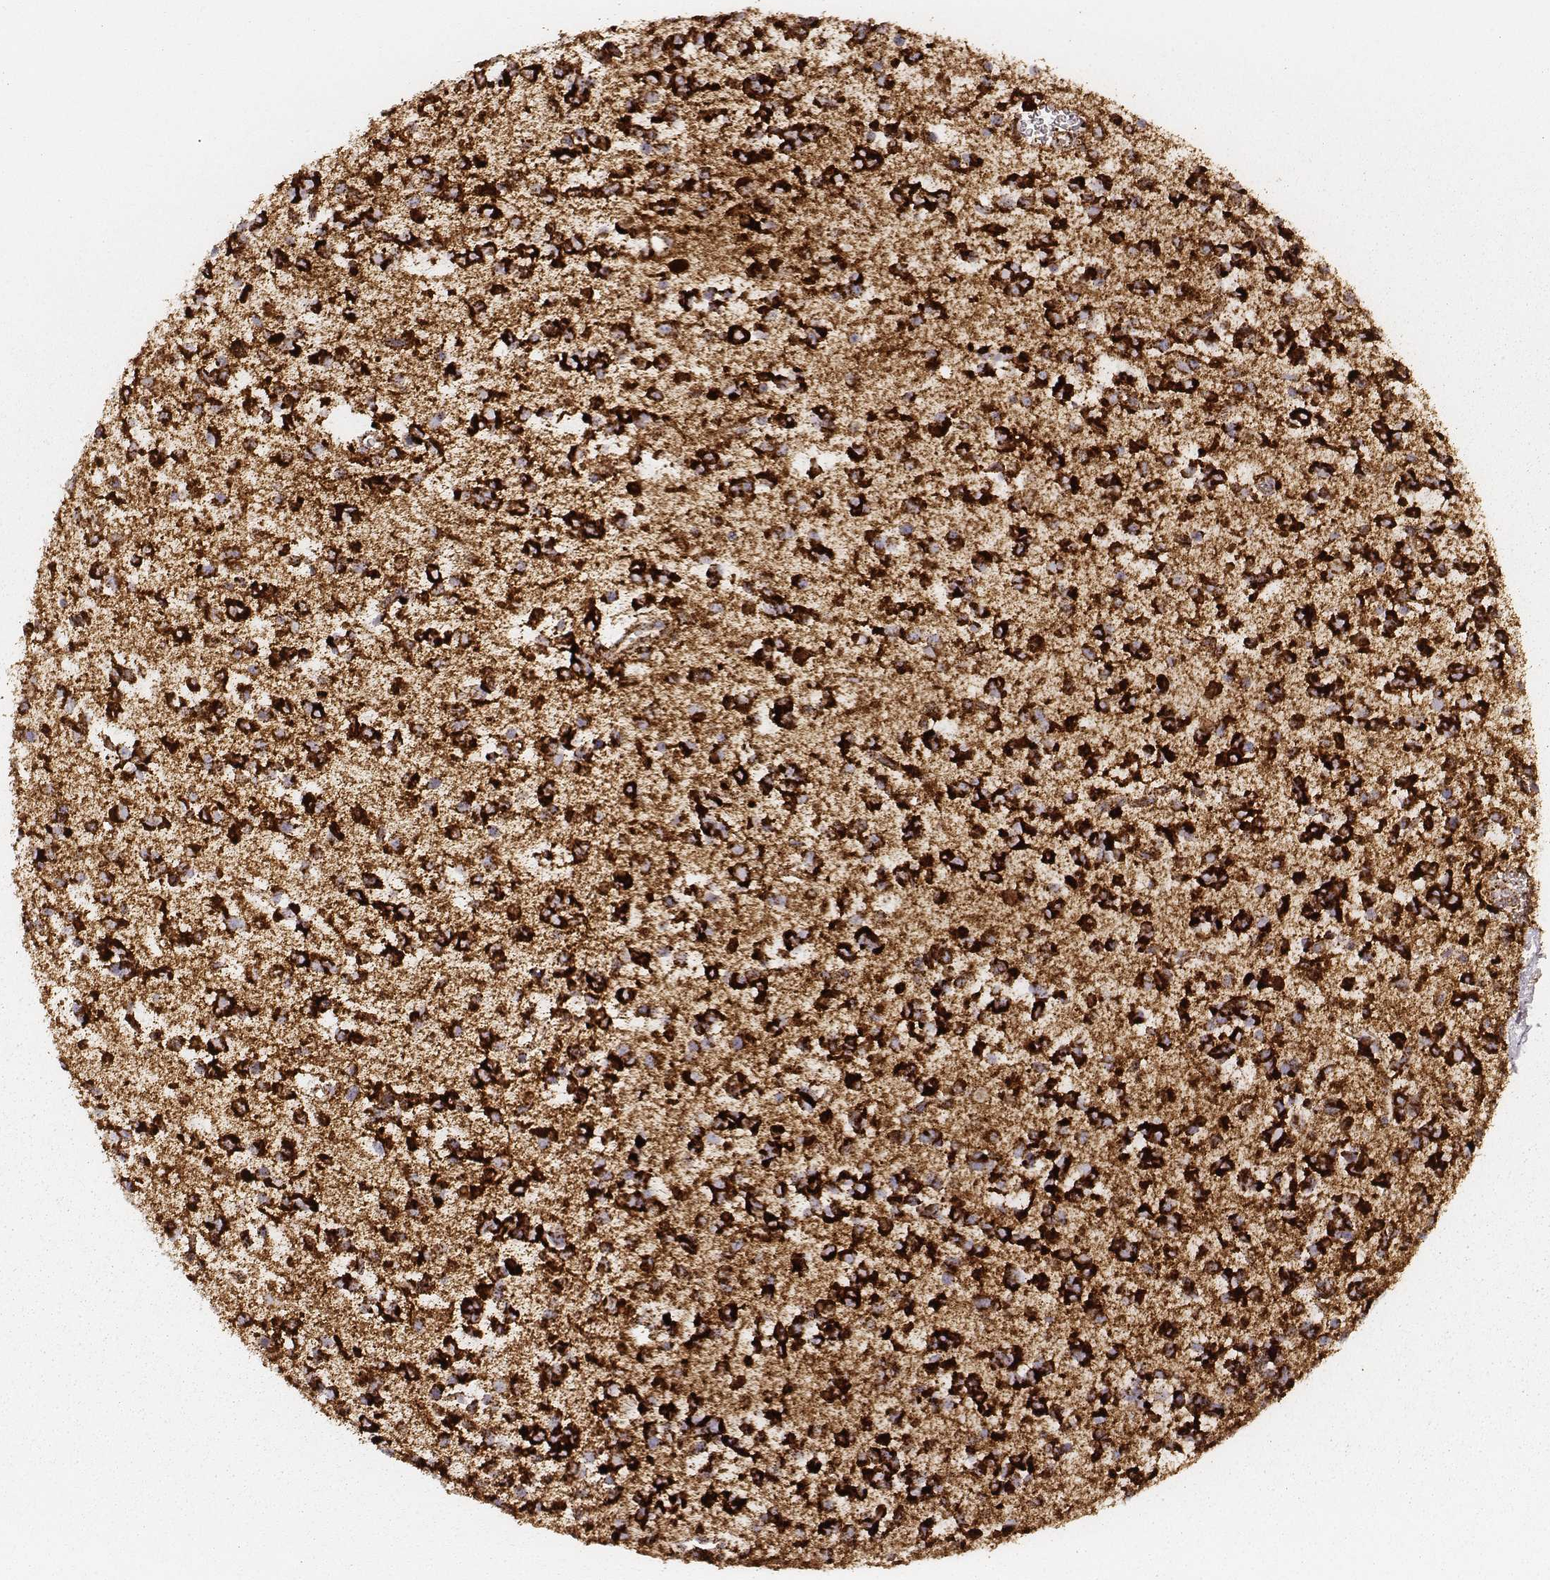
{"staining": {"intensity": "strong", "quantity": ">75%", "location": "cytoplasmic/membranous"}, "tissue": "glioma", "cell_type": "Tumor cells", "image_type": "cancer", "snomed": [{"axis": "morphology", "description": "Glioma, malignant, Low grade"}, {"axis": "topography", "description": "Brain"}], "caption": "Immunohistochemical staining of glioma shows strong cytoplasmic/membranous protein positivity in about >75% of tumor cells. (DAB IHC with brightfield microscopy, high magnification).", "gene": "CS", "patient": {"sex": "female", "age": 45}}